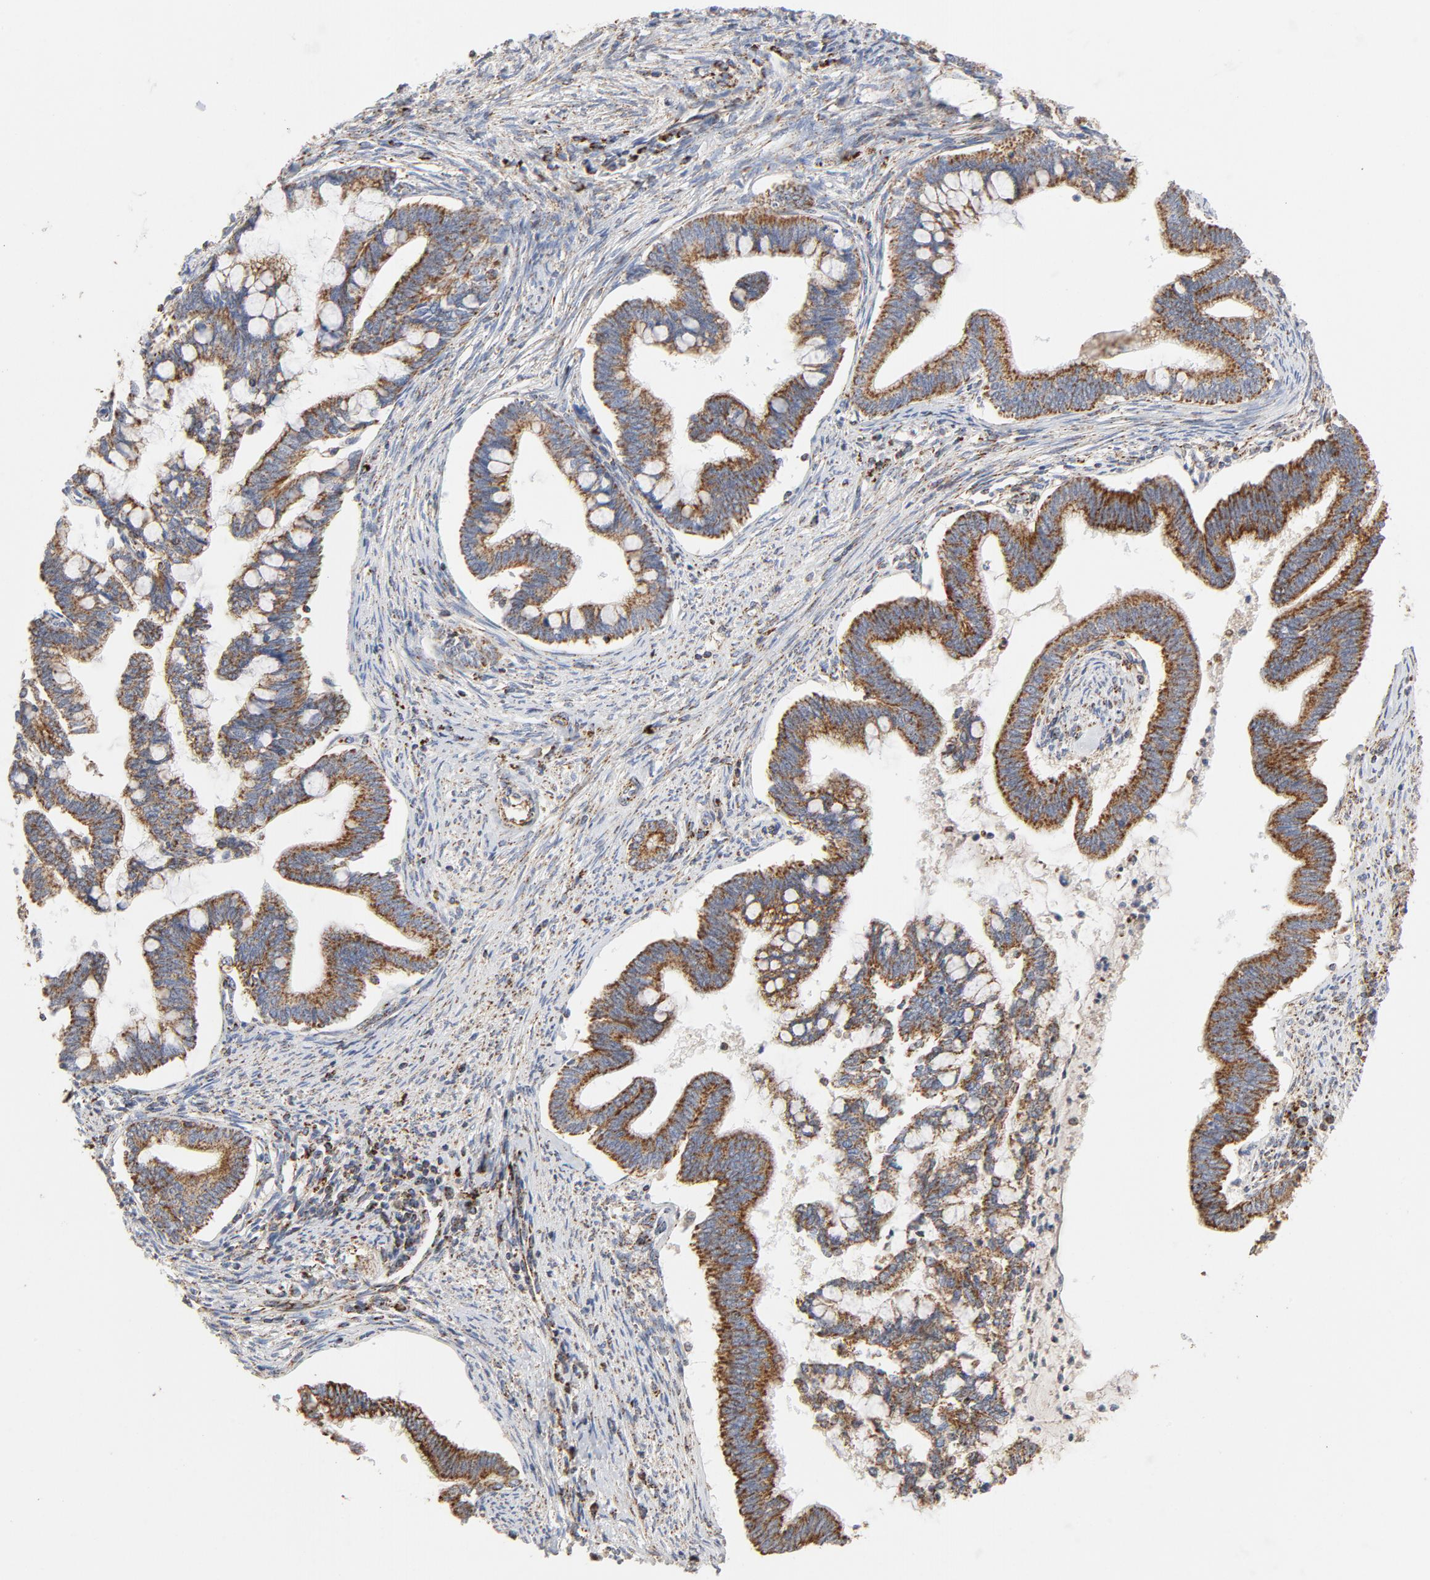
{"staining": {"intensity": "strong", "quantity": ">75%", "location": "cytoplasmic/membranous"}, "tissue": "cervical cancer", "cell_type": "Tumor cells", "image_type": "cancer", "snomed": [{"axis": "morphology", "description": "Adenocarcinoma, NOS"}, {"axis": "topography", "description": "Cervix"}], "caption": "Cervical cancer stained for a protein (brown) displays strong cytoplasmic/membranous positive positivity in approximately >75% of tumor cells.", "gene": "PCNX4", "patient": {"sex": "female", "age": 36}}